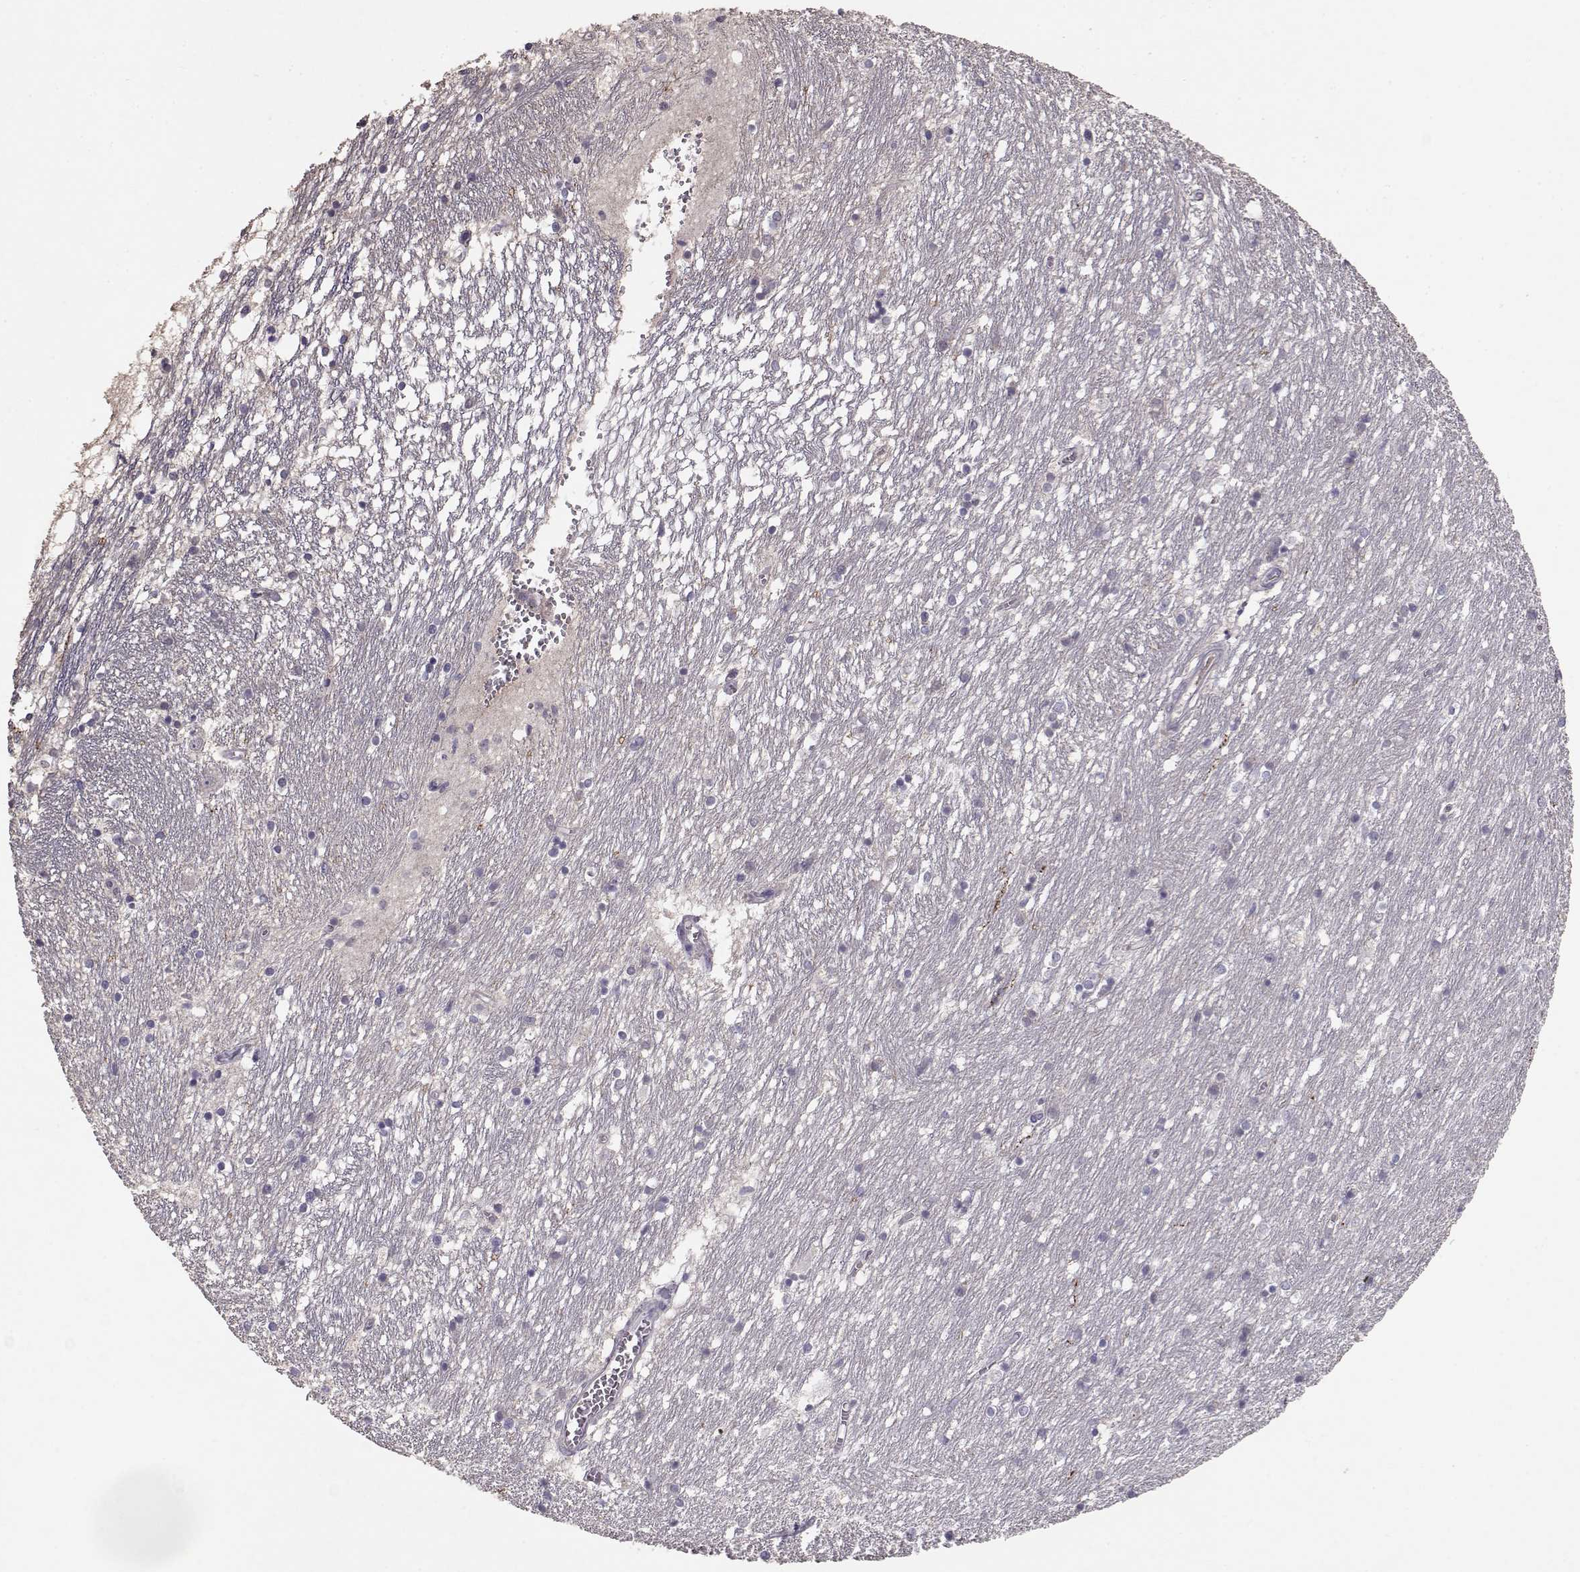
{"staining": {"intensity": "negative", "quantity": "none", "location": "none"}, "tissue": "caudate", "cell_type": "Glial cells", "image_type": "normal", "snomed": [{"axis": "morphology", "description": "Normal tissue, NOS"}, {"axis": "topography", "description": "Lateral ventricle wall"}], "caption": "Immunohistochemistry image of unremarkable caudate: caudate stained with DAB (3,3'-diaminobenzidine) demonstrates no significant protein expression in glial cells.", "gene": "PMCH", "patient": {"sex": "female", "age": 71}}